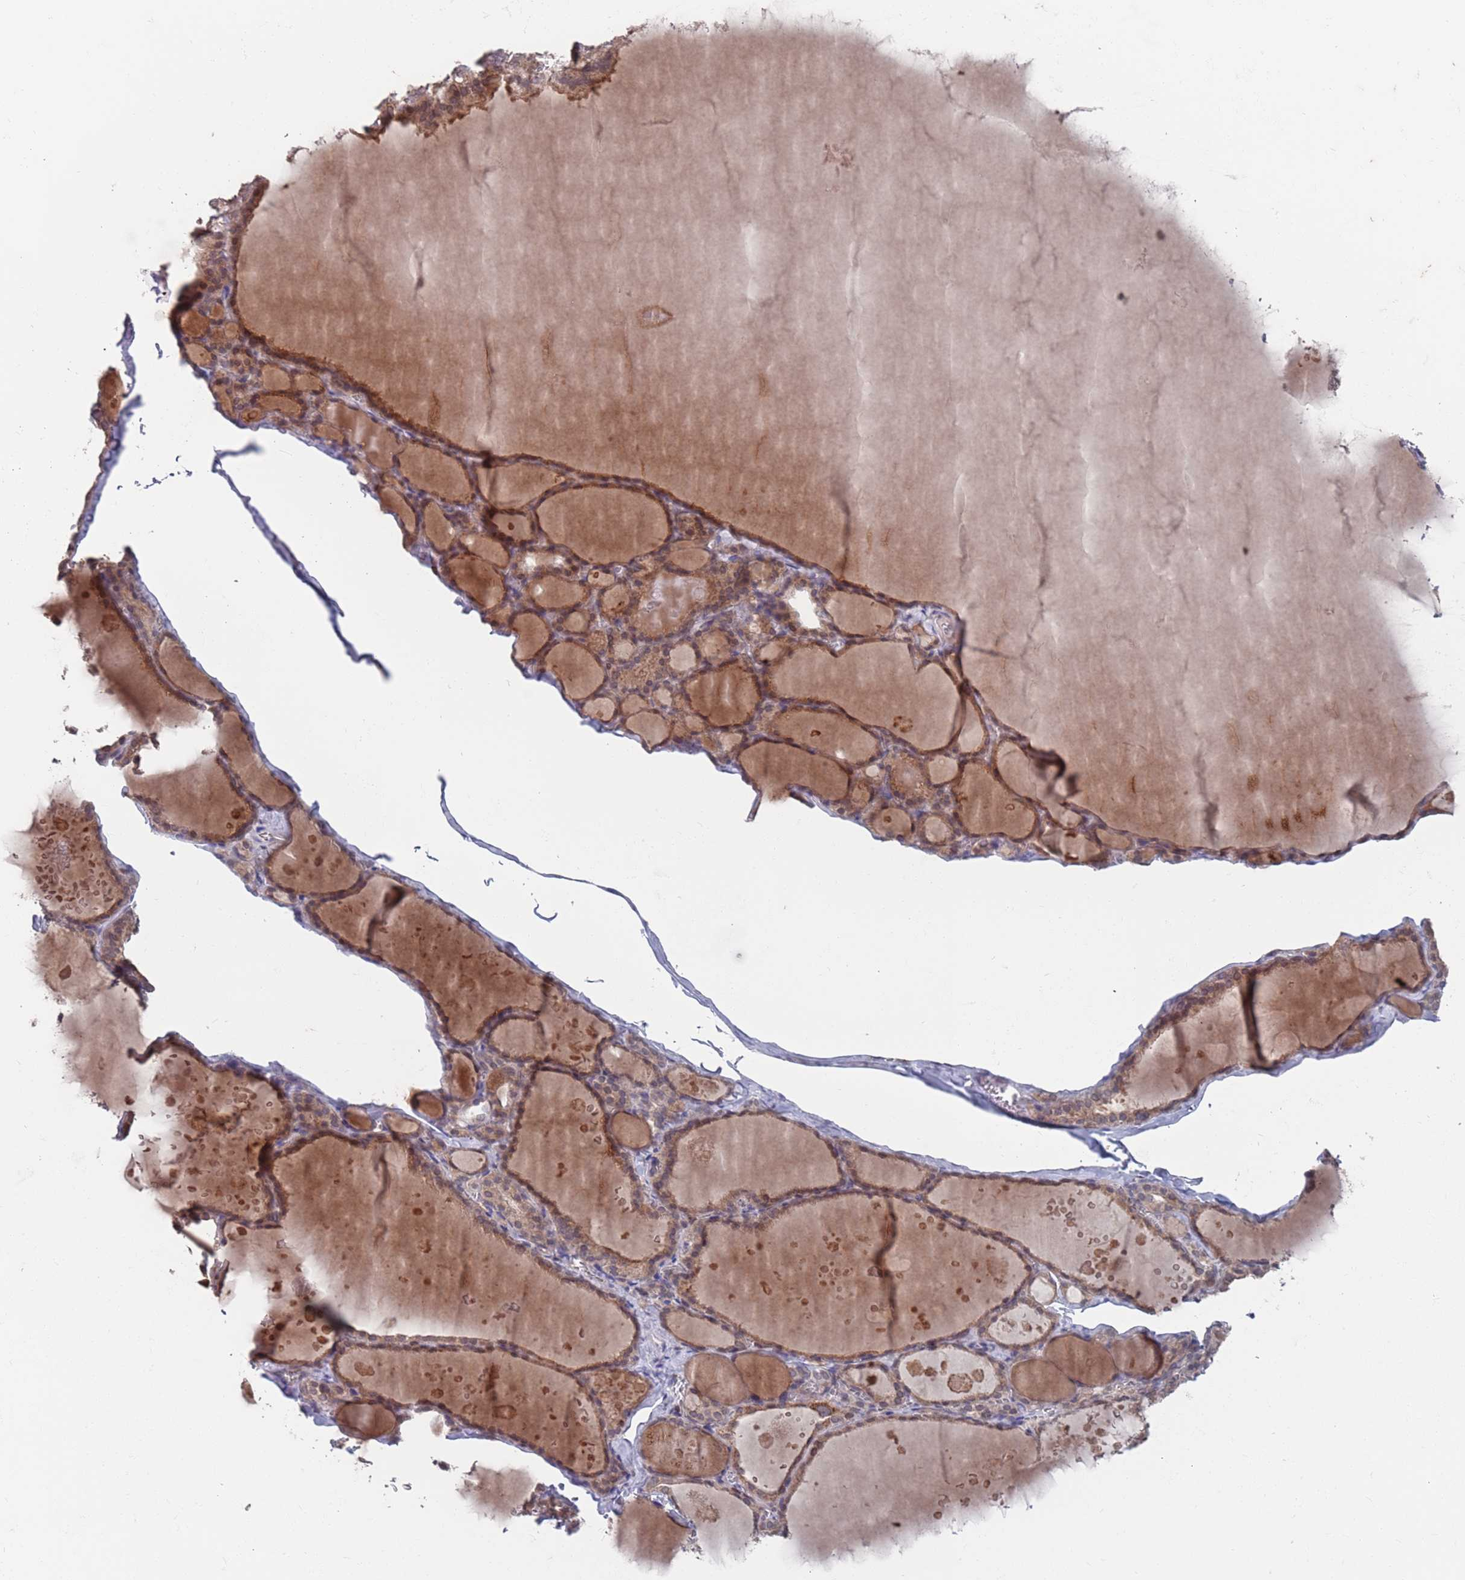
{"staining": {"intensity": "moderate", "quantity": ">75%", "location": "cytoplasmic/membranous,nuclear"}, "tissue": "thyroid gland", "cell_type": "Glandular cells", "image_type": "normal", "snomed": [{"axis": "morphology", "description": "Normal tissue, NOS"}, {"axis": "topography", "description": "Thyroid gland"}], "caption": "IHC of benign thyroid gland shows medium levels of moderate cytoplasmic/membranous,nuclear positivity in approximately >75% of glandular cells.", "gene": "SDHAF3", "patient": {"sex": "male", "age": 56}}